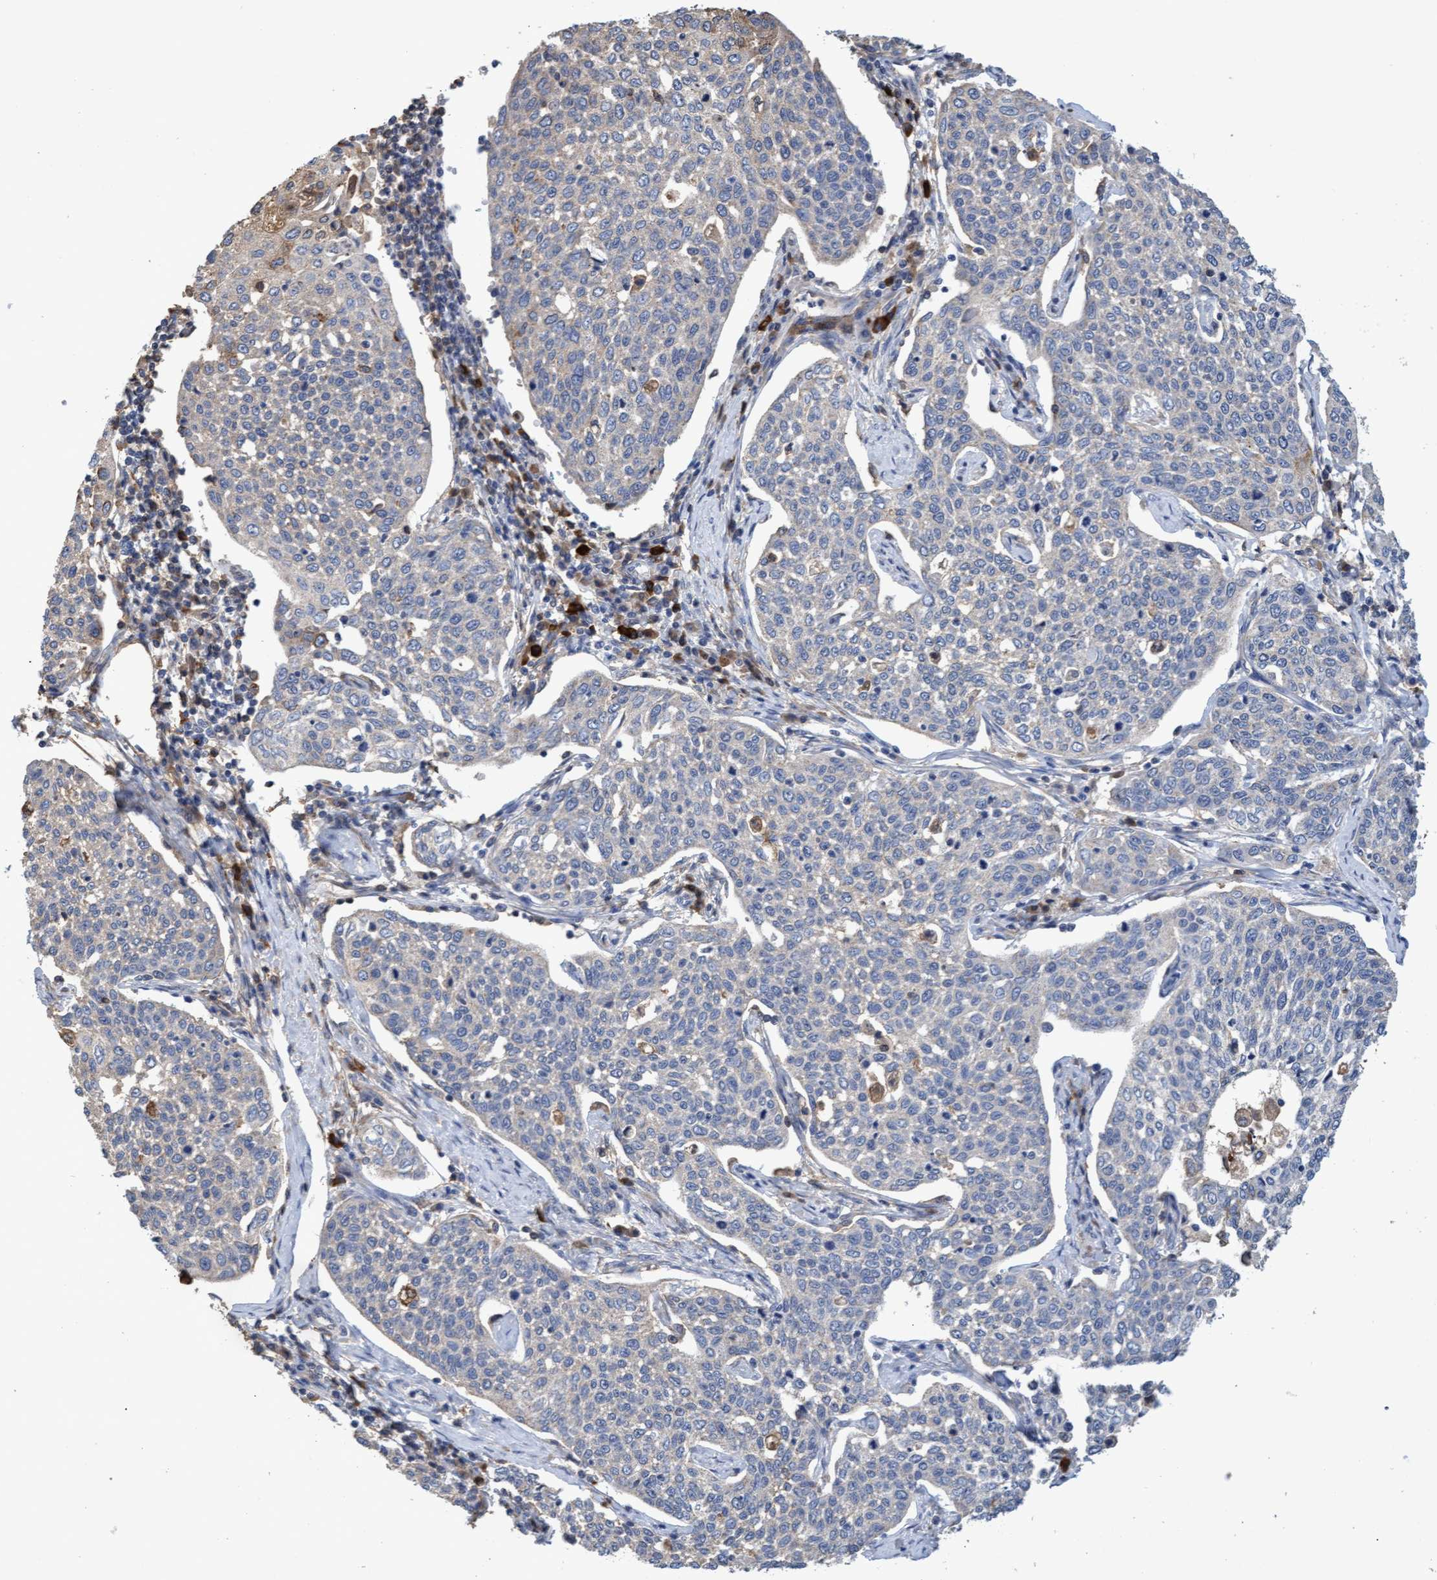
{"staining": {"intensity": "weak", "quantity": "<25%", "location": "cytoplasmic/membranous"}, "tissue": "cervical cancer", "cell_type": "Tumor cells", "image_type": "cancer", "snomed": [{"axis": "morphology", "description": "Squamous cell carcinoma, NOS"}, {"axis": "topography", "description": "Cervix"}], "caption": "A micrograph of squamous cell carcinoma (cervical) stained for a protein exhibits no brown staining in tumor cells.", "gene": "GPR39", "patient": {"sex": "female", "age": 34}}